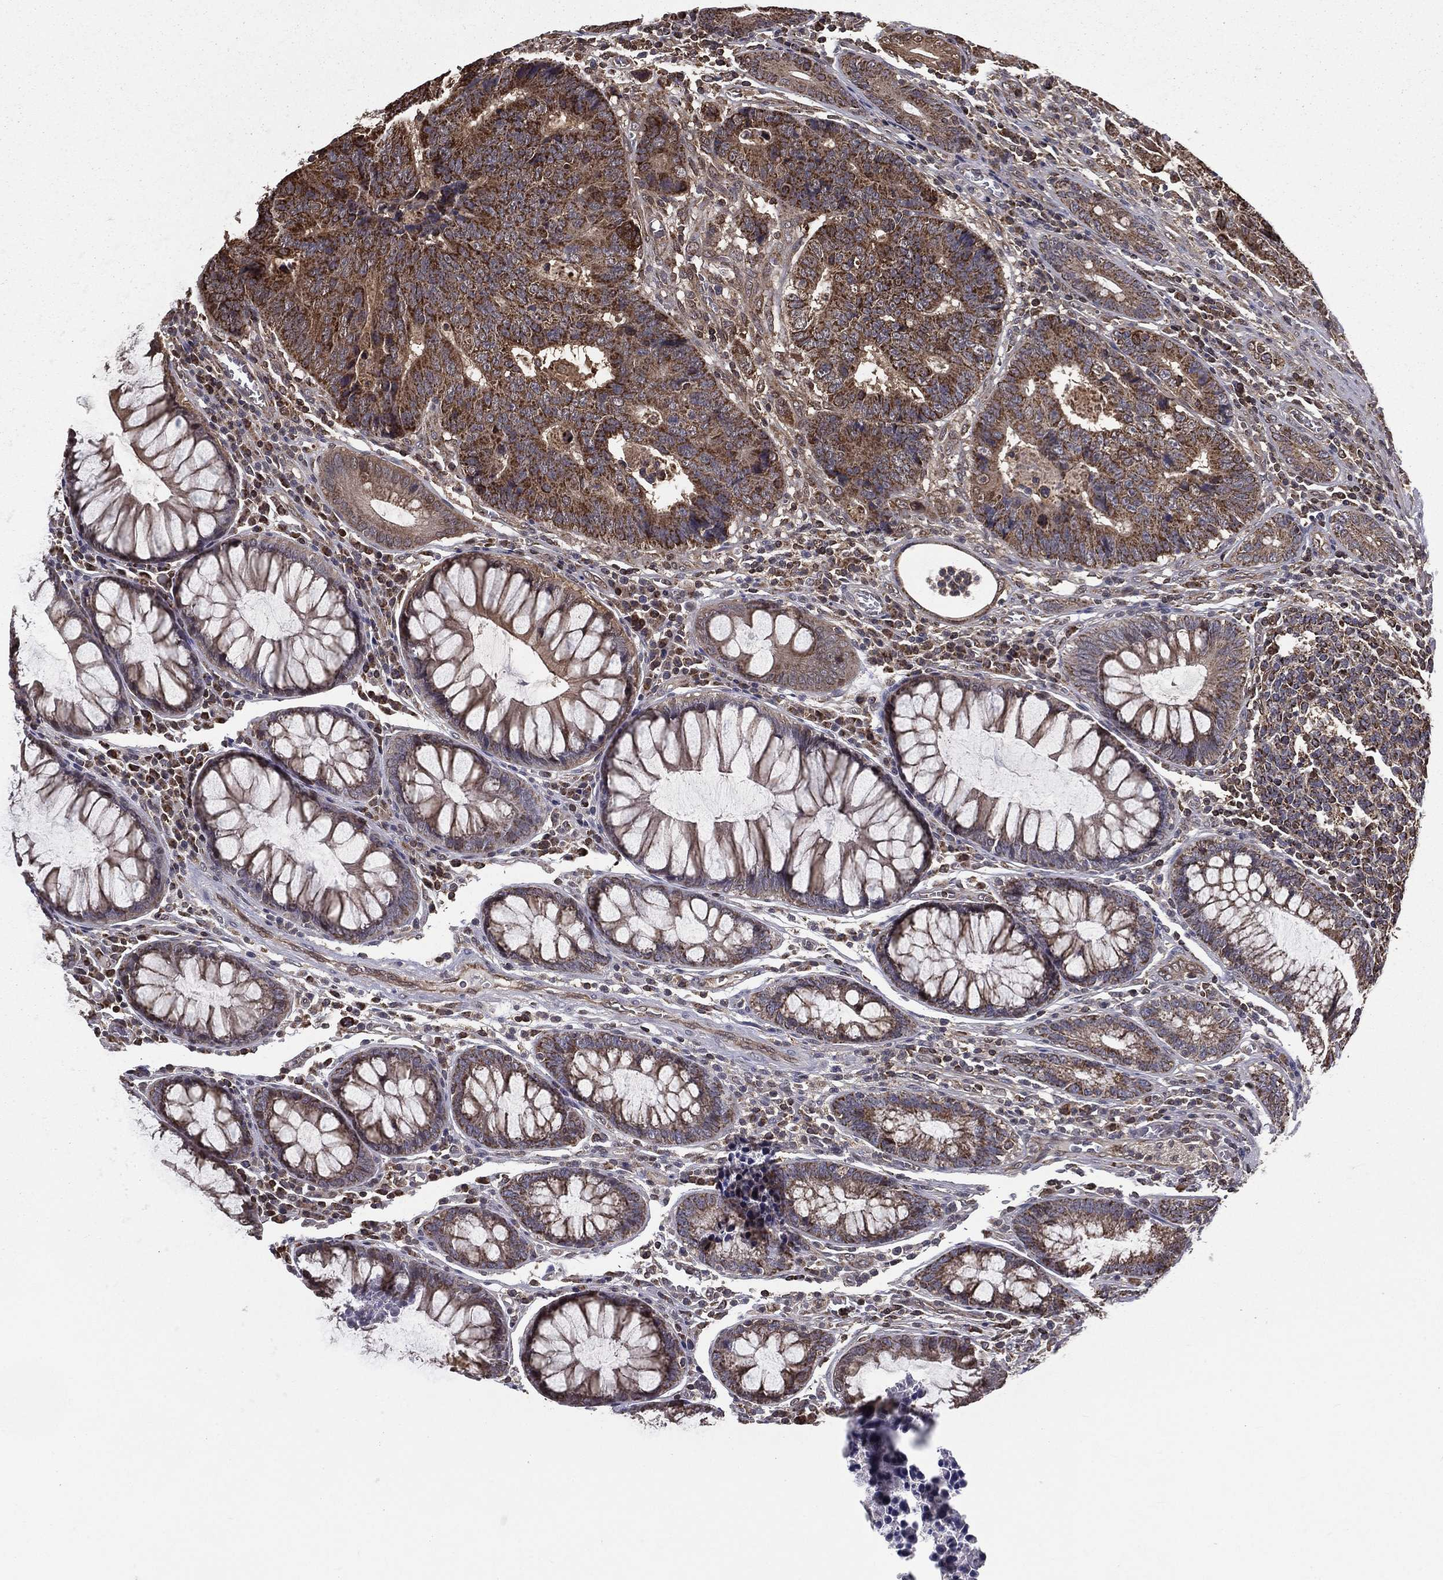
{"staining": {"intensity": "strong", "quantity": "25%-75%", "location": "cytoplasmic/membranous"}, "tissue": "colorectal cancer", "cell_type": "Tumor cells", "image_type": "cancer", "snomed": [{"axis": "morphology", "description": "Adenocarcinoma, NOS"}, {"axis": "topography", "description": "Colon"}], "caption": "Tumor cells exhibit strong cytoplasmic/membranous staining in approximately 25%-75% of cells in adenocarcinoma (colorectal). The staining is performed using DAB brown chromogen to label protein expression. The nuclei are counter-stained blue using hematoxylin.", "gene": "RIGI", "patient": {"sex": "female", "age": 48}}